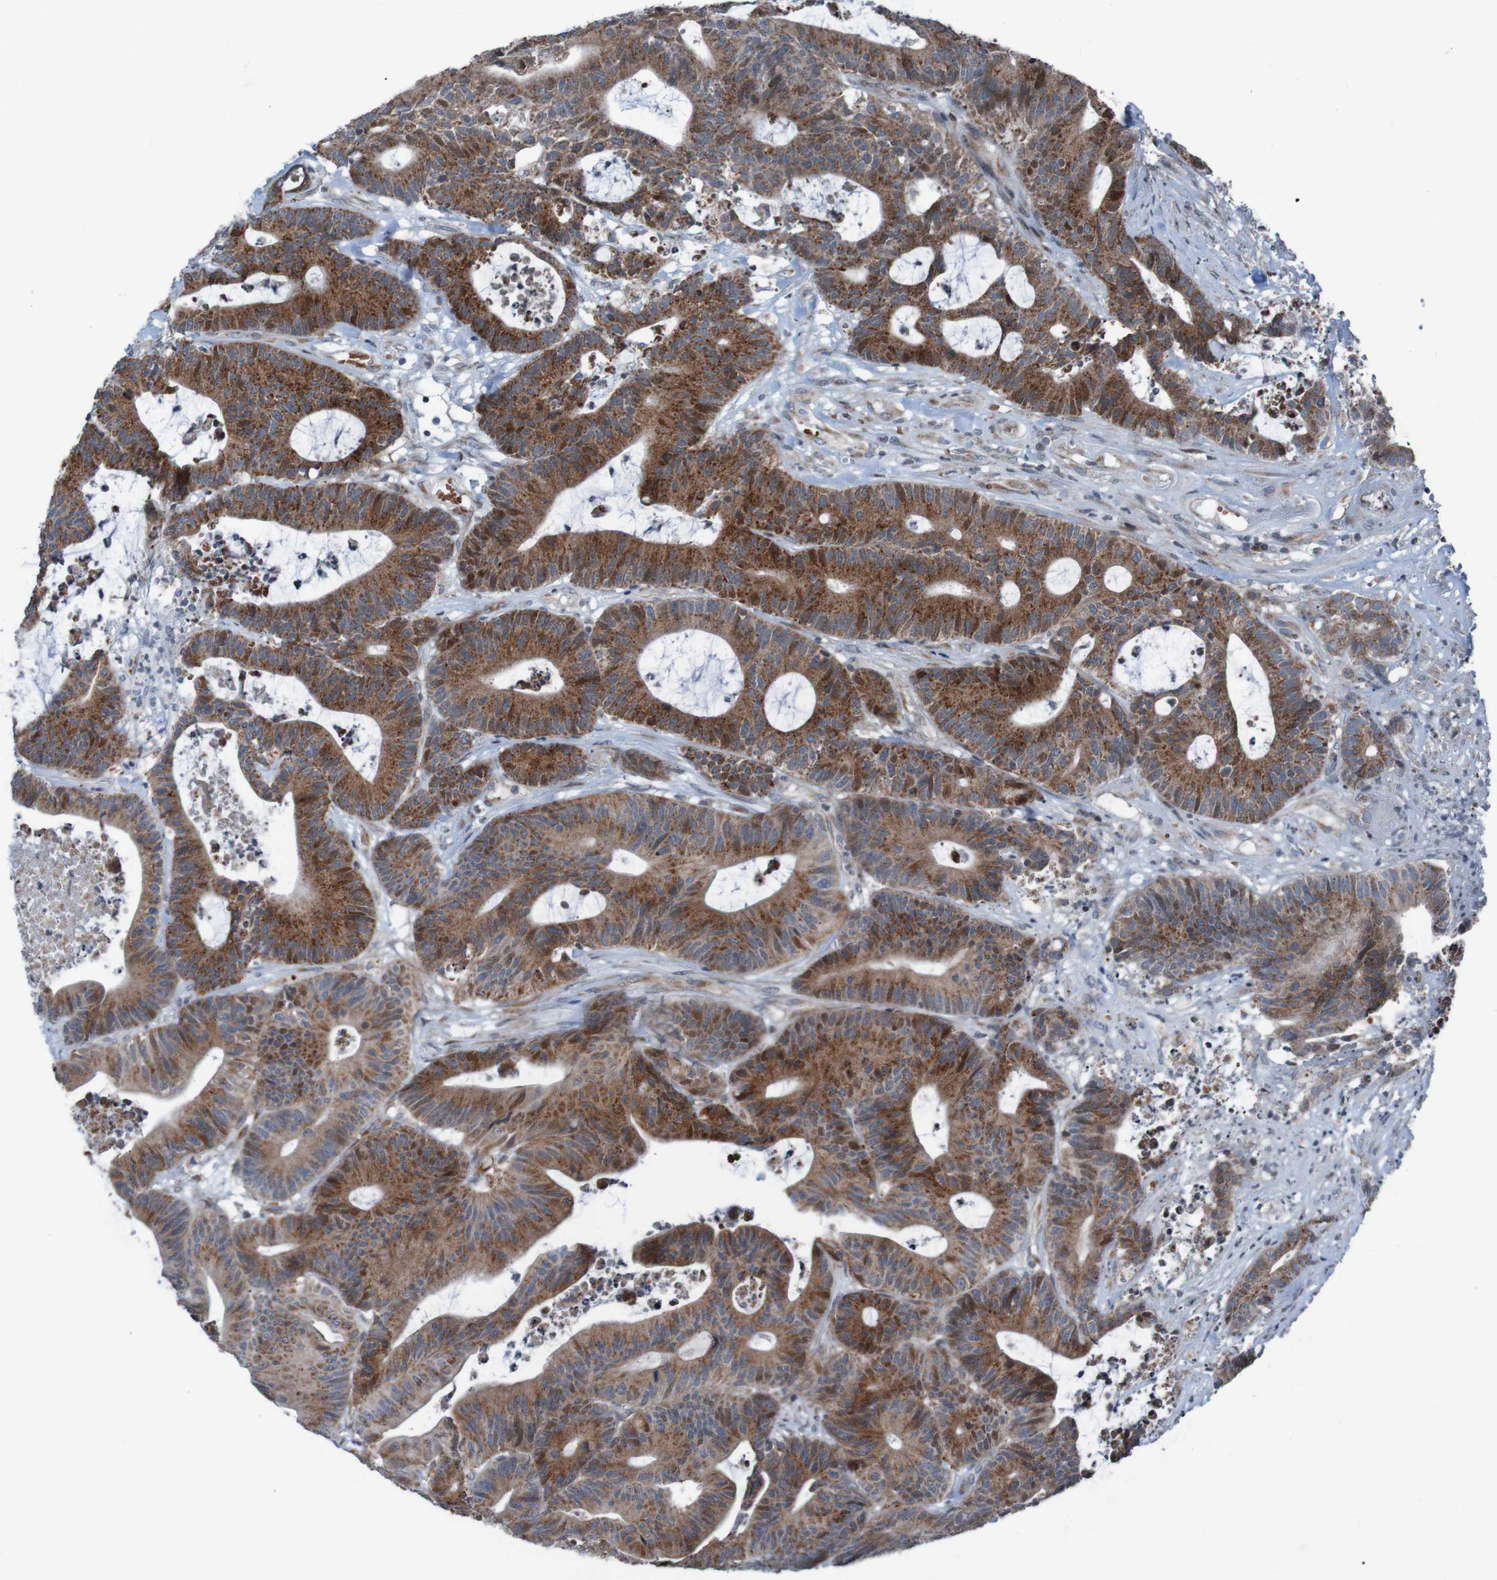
{"staining": {"intensity": "strong", "quantity": ">75%", "location": "cytoplasmic/membranous"}, "tissue": "colorectal cancer", "cell_type": "Tumor cells", "image_type": "cancer", "snomed": [{"axis": "morphology", "description": "Adenocarcinoma, NOS"}, {"axis": "topography", "description": "Colon"}], "caption": "A high amount of strong cytoplasmic/membranous expression is identified in approximately >75% of tumor cells in colorectal cancer tissue. (brown staining indicates protein expression, while blue staining denotes nuclei).", "gene": "UNG", "patient": {"sex": "female", "age": 84}}